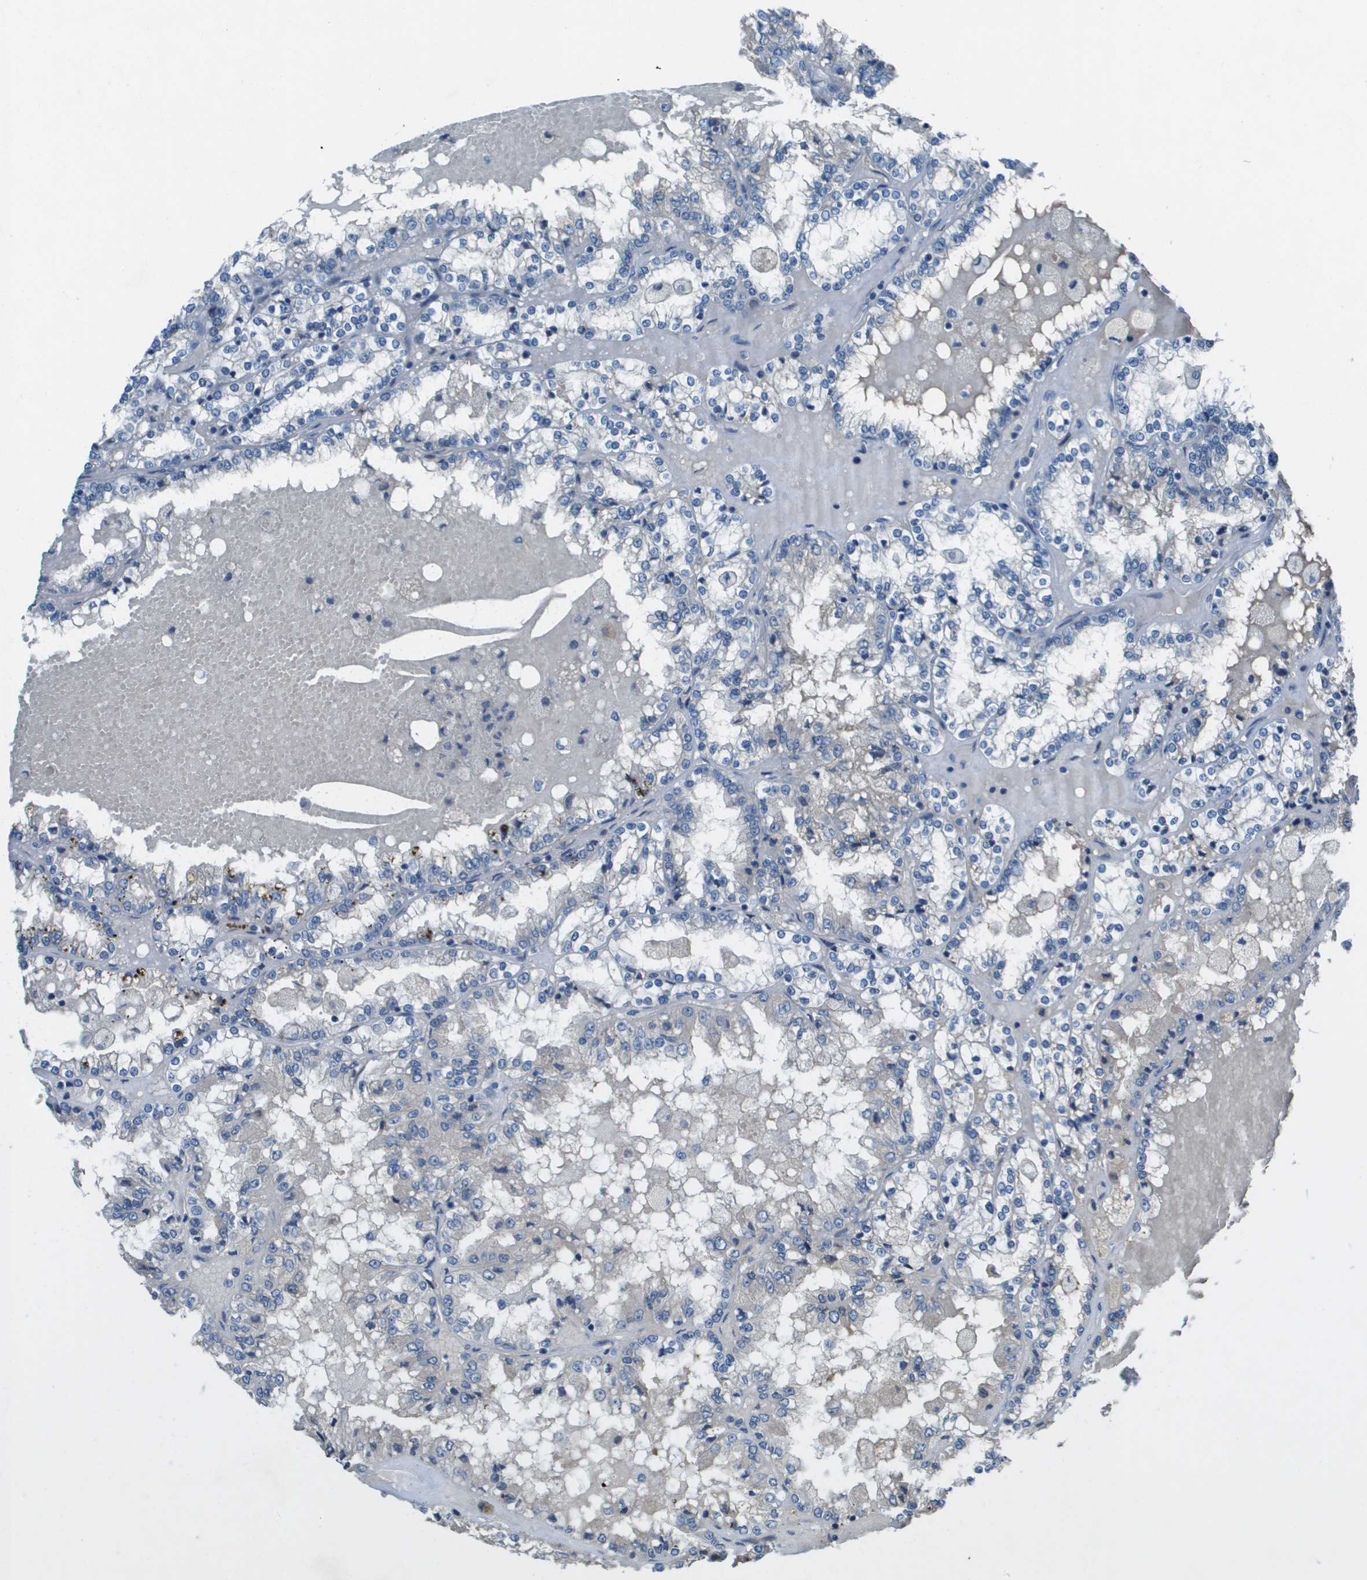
{"staining": {"intensity": "negative", "quantity": "none", "location": "none"}, "tissue": "renal cancer", "cell_type": "Tumor cells", "image_type": "cancer", "snomed": [{"axis": "morphology", "description": "Adenocarcinoma, NOS"}, {"axis": "topography", "description": "Kidney"}], "caption": "There is no significant staining in tumor cells of adenocarcinoma (renal). (DAB IHC visualized using brightfield microscopy, high magnification).", "gene": "NCS1", "patient": {"sex": "female", "age": 56}}